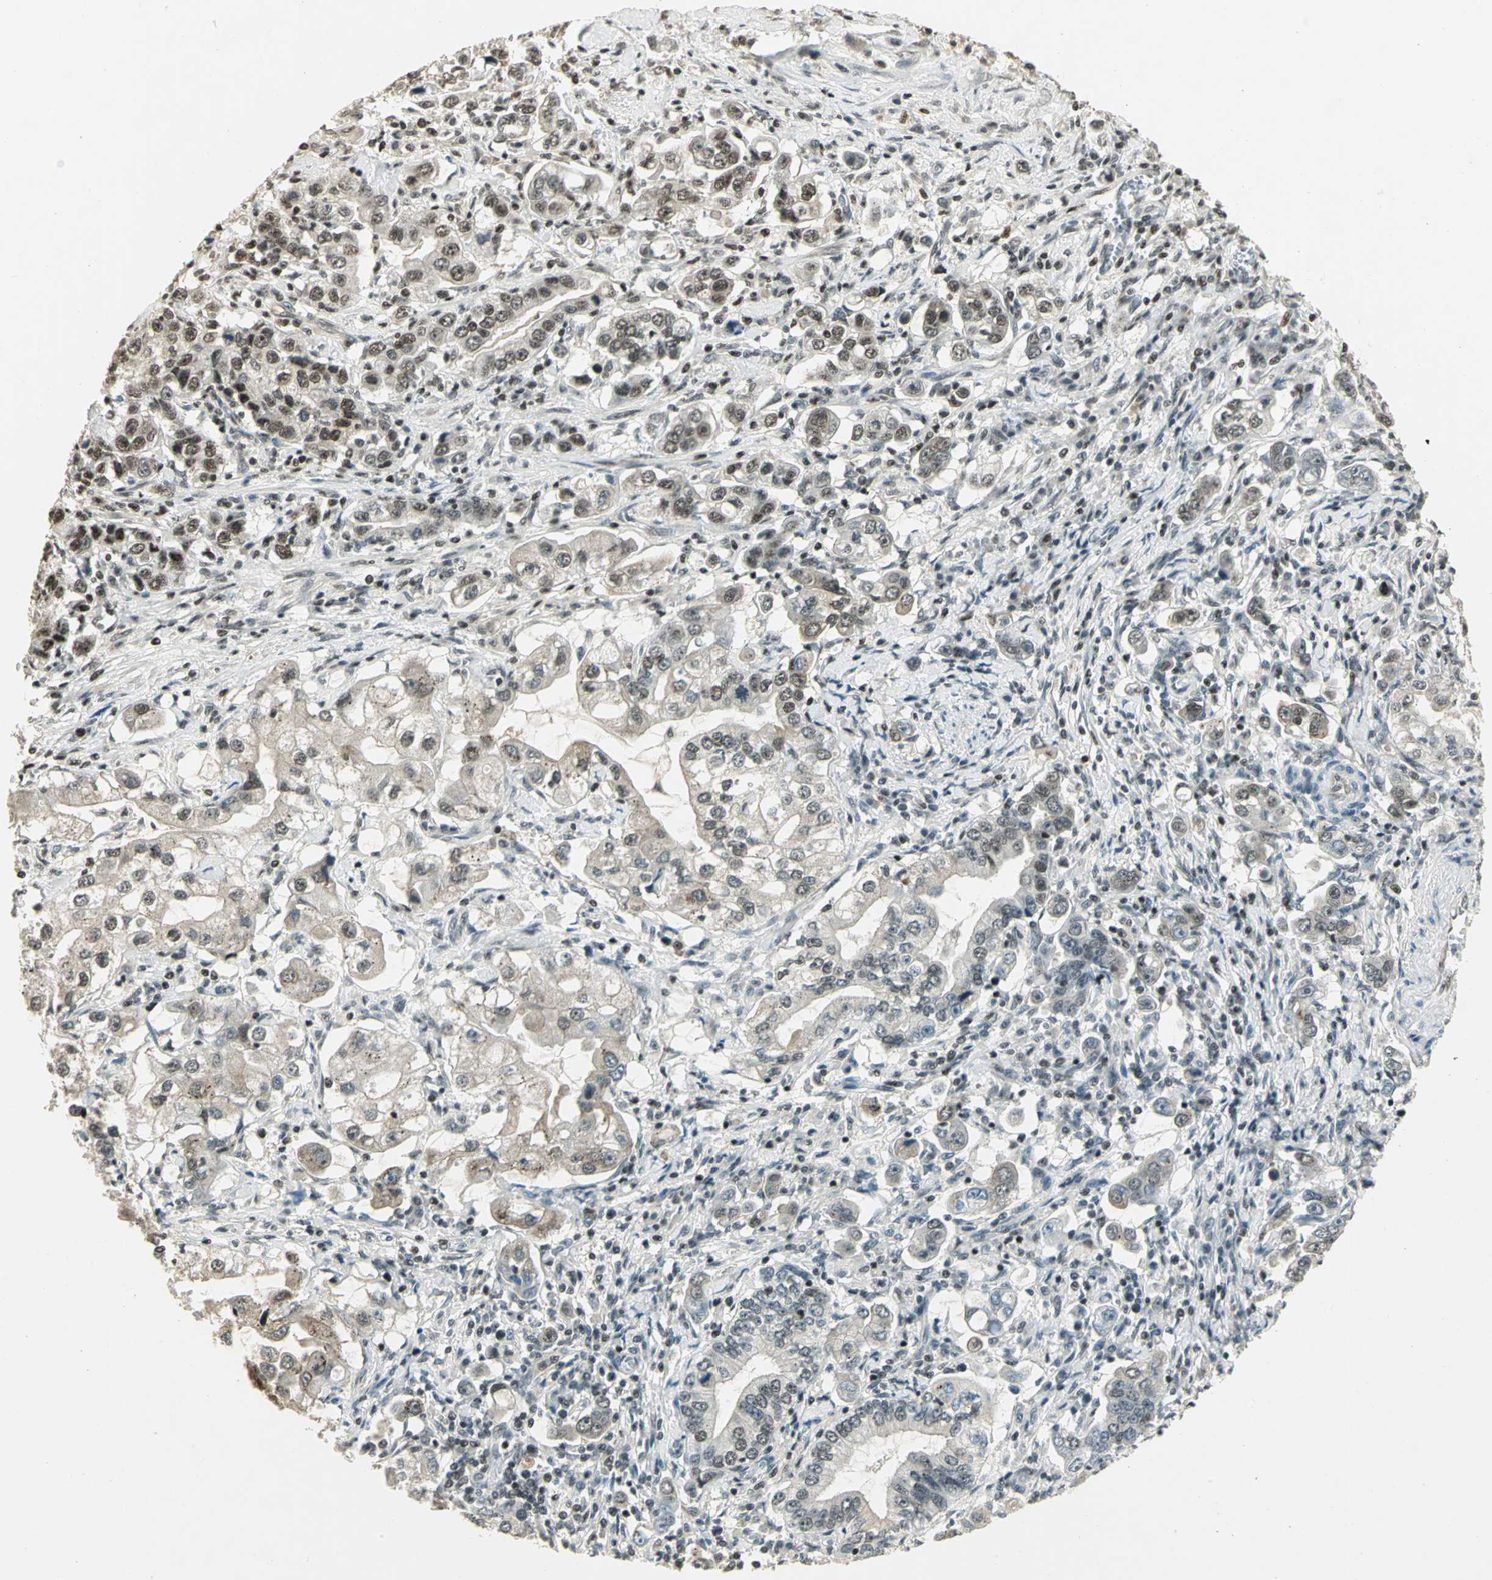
{"staining": {"intensity": "moderate", "quantity": "25%-75%", "location": "nuclear"}, "tissue": "stomach cancer", "cell_type": "Tumor cells", "image_type": "cancer", "snomed": [{"axis": "morphology", "description": "Adenocarcinoma, NOS"}, {"axis": "topography", "description": "Stomach, lower"}], "caption": "Immunohistochemistry (IHC) histopathology image of stomach cancer stained for a protein (brown), which reveals medium levels of moderate nuclear staining in approximately 25%-75% of tumor cells.", "gene": "ELF1", "patient": {"sex": "female", "age": 72}}